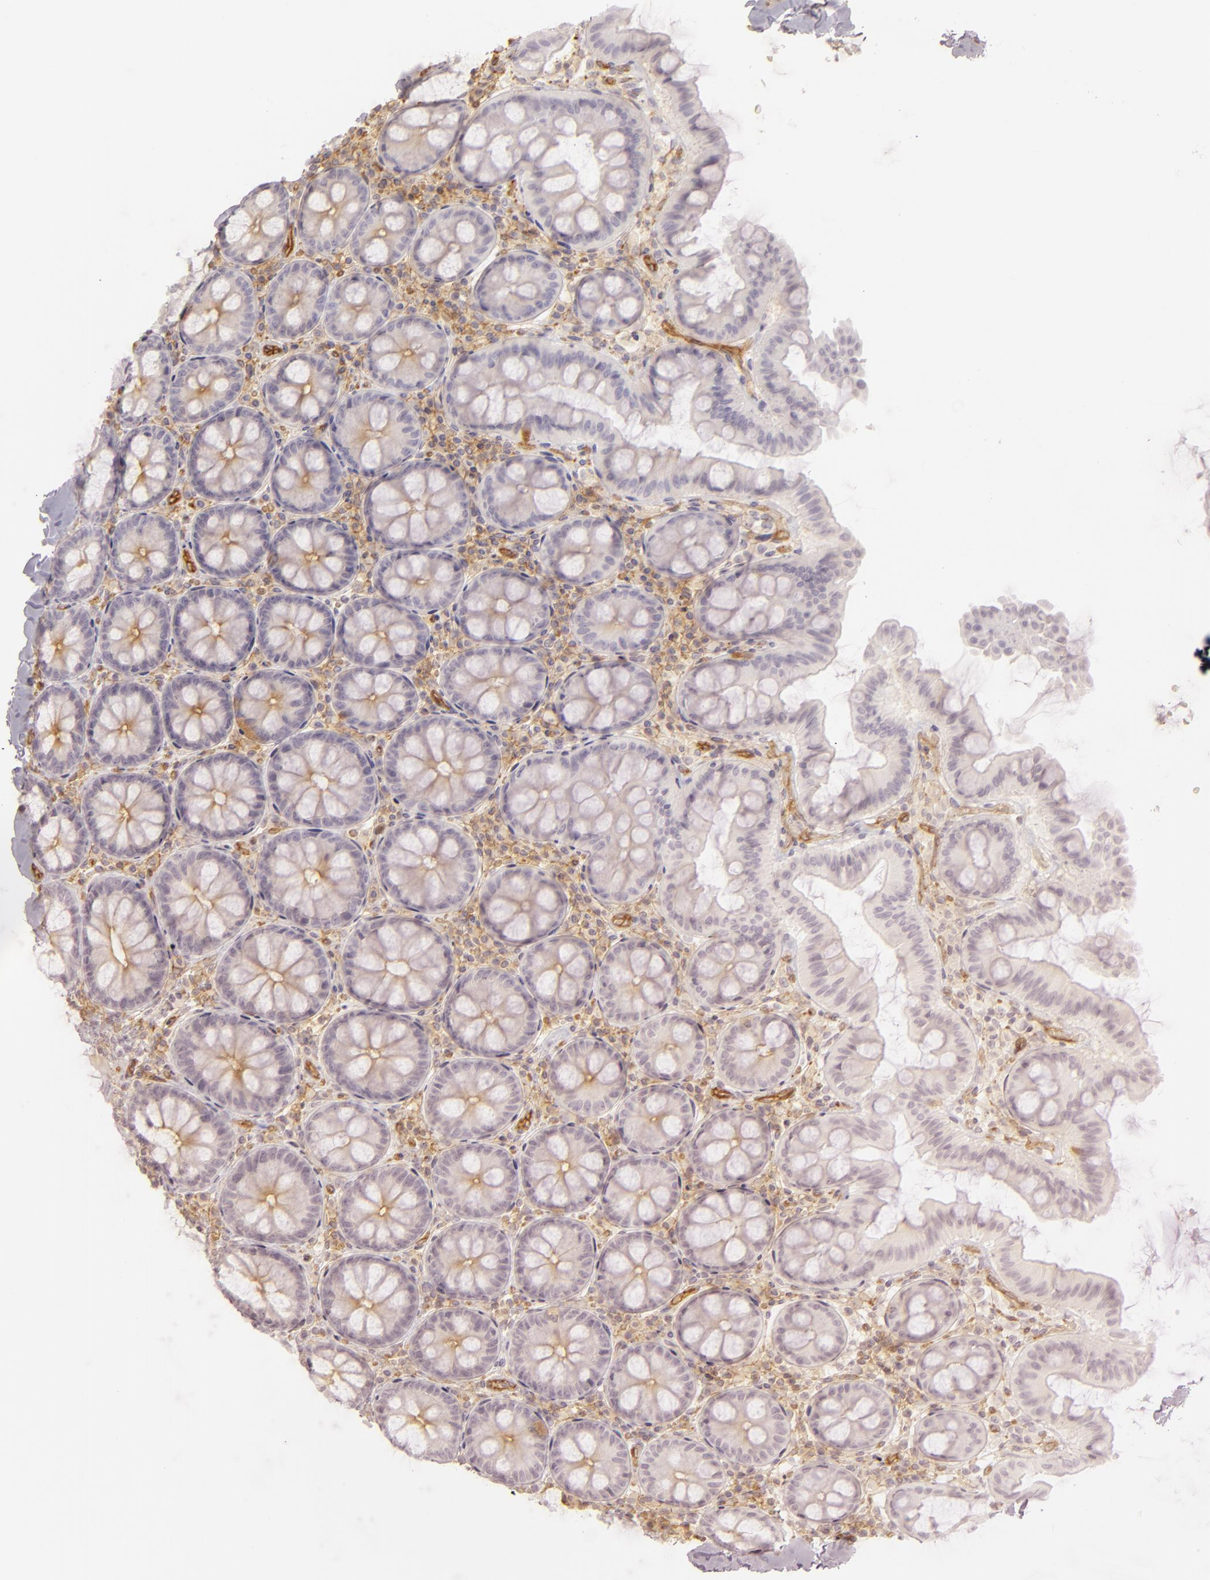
{"staining": {"intensity": "moderate", "quantity": ">75%", "location": "cytoplasmic/membranous"}, "tissue": "colon", "cell_type": "Endothelial cells", "image_type": "normal", "snomed": [{"axis": "morphology", "description": "Normal tissue, NOS"}, {"axis": "topography", "description": "Colon"}], "caption": "Brown immunohistochemical staining in unremarkable colon reveals moderate cytoplasmic/membranous staining in approximately >75% of endothelial cells.", "gene": "CD59", "patient": {"sex": "female", "age": 61}}